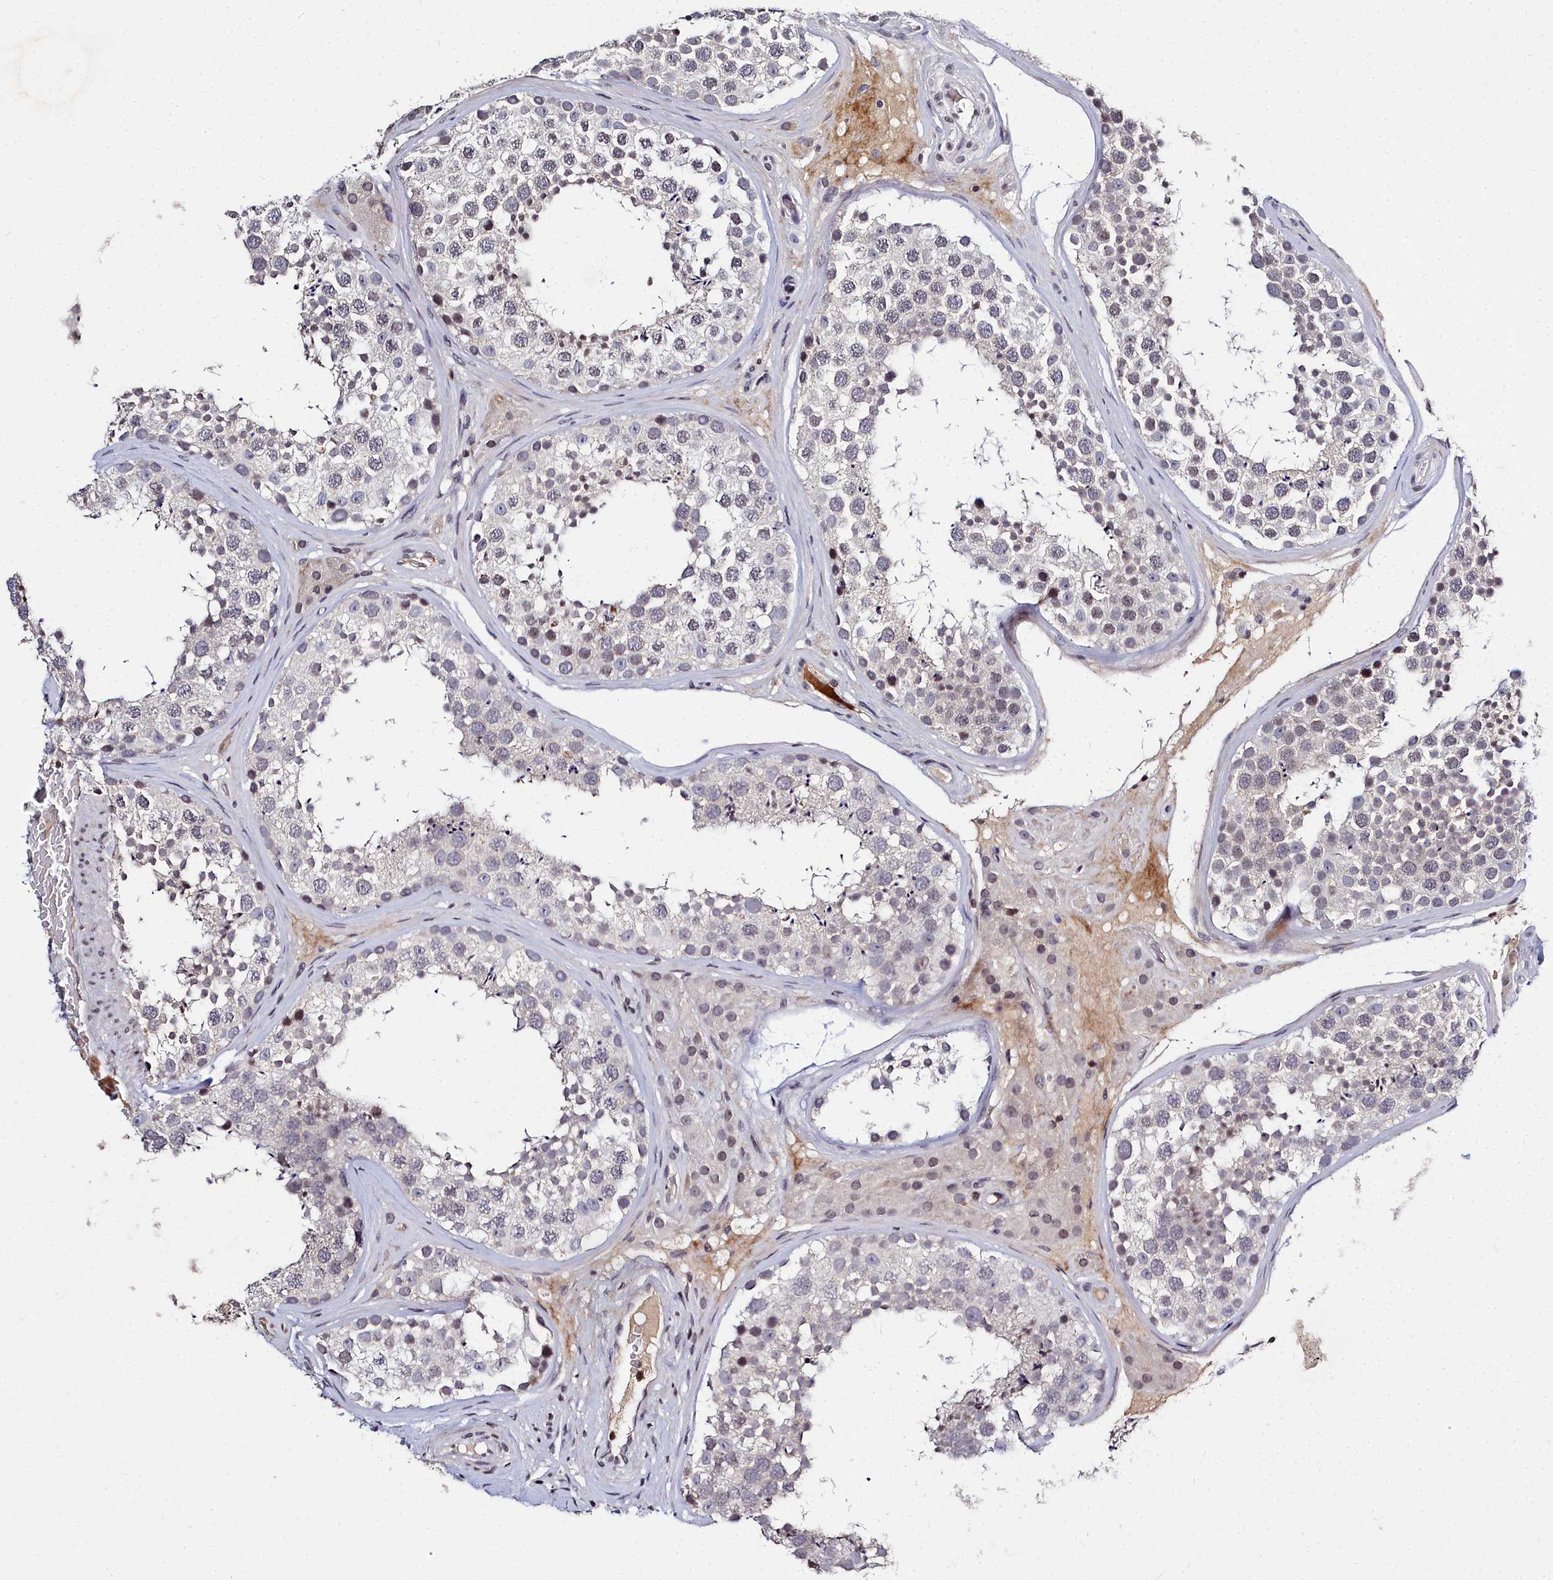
{"staining": {"intensity": "weak", "quantity": "<25%", "location": "nuclear"}, "tissue": "testis", "cell_type": "Cells in seminiferous ducts", "image_type": "normal", "snomed": [{"axis": "morphology", "description": "Normal tissue, NOS"}, {"axis": "topography", "description": "Testis"}], "caption": "DAB immunohistochemical staining of normal human testis demonstrates no significant staining in cells in seminiferous ducts. (Stains: DAB IHC with hematoxylin counter stain, Microscopy: brightfield microscopy at high magnification).", "gene": "FZD4", "patient": {"sex": "male", "age": 46}}